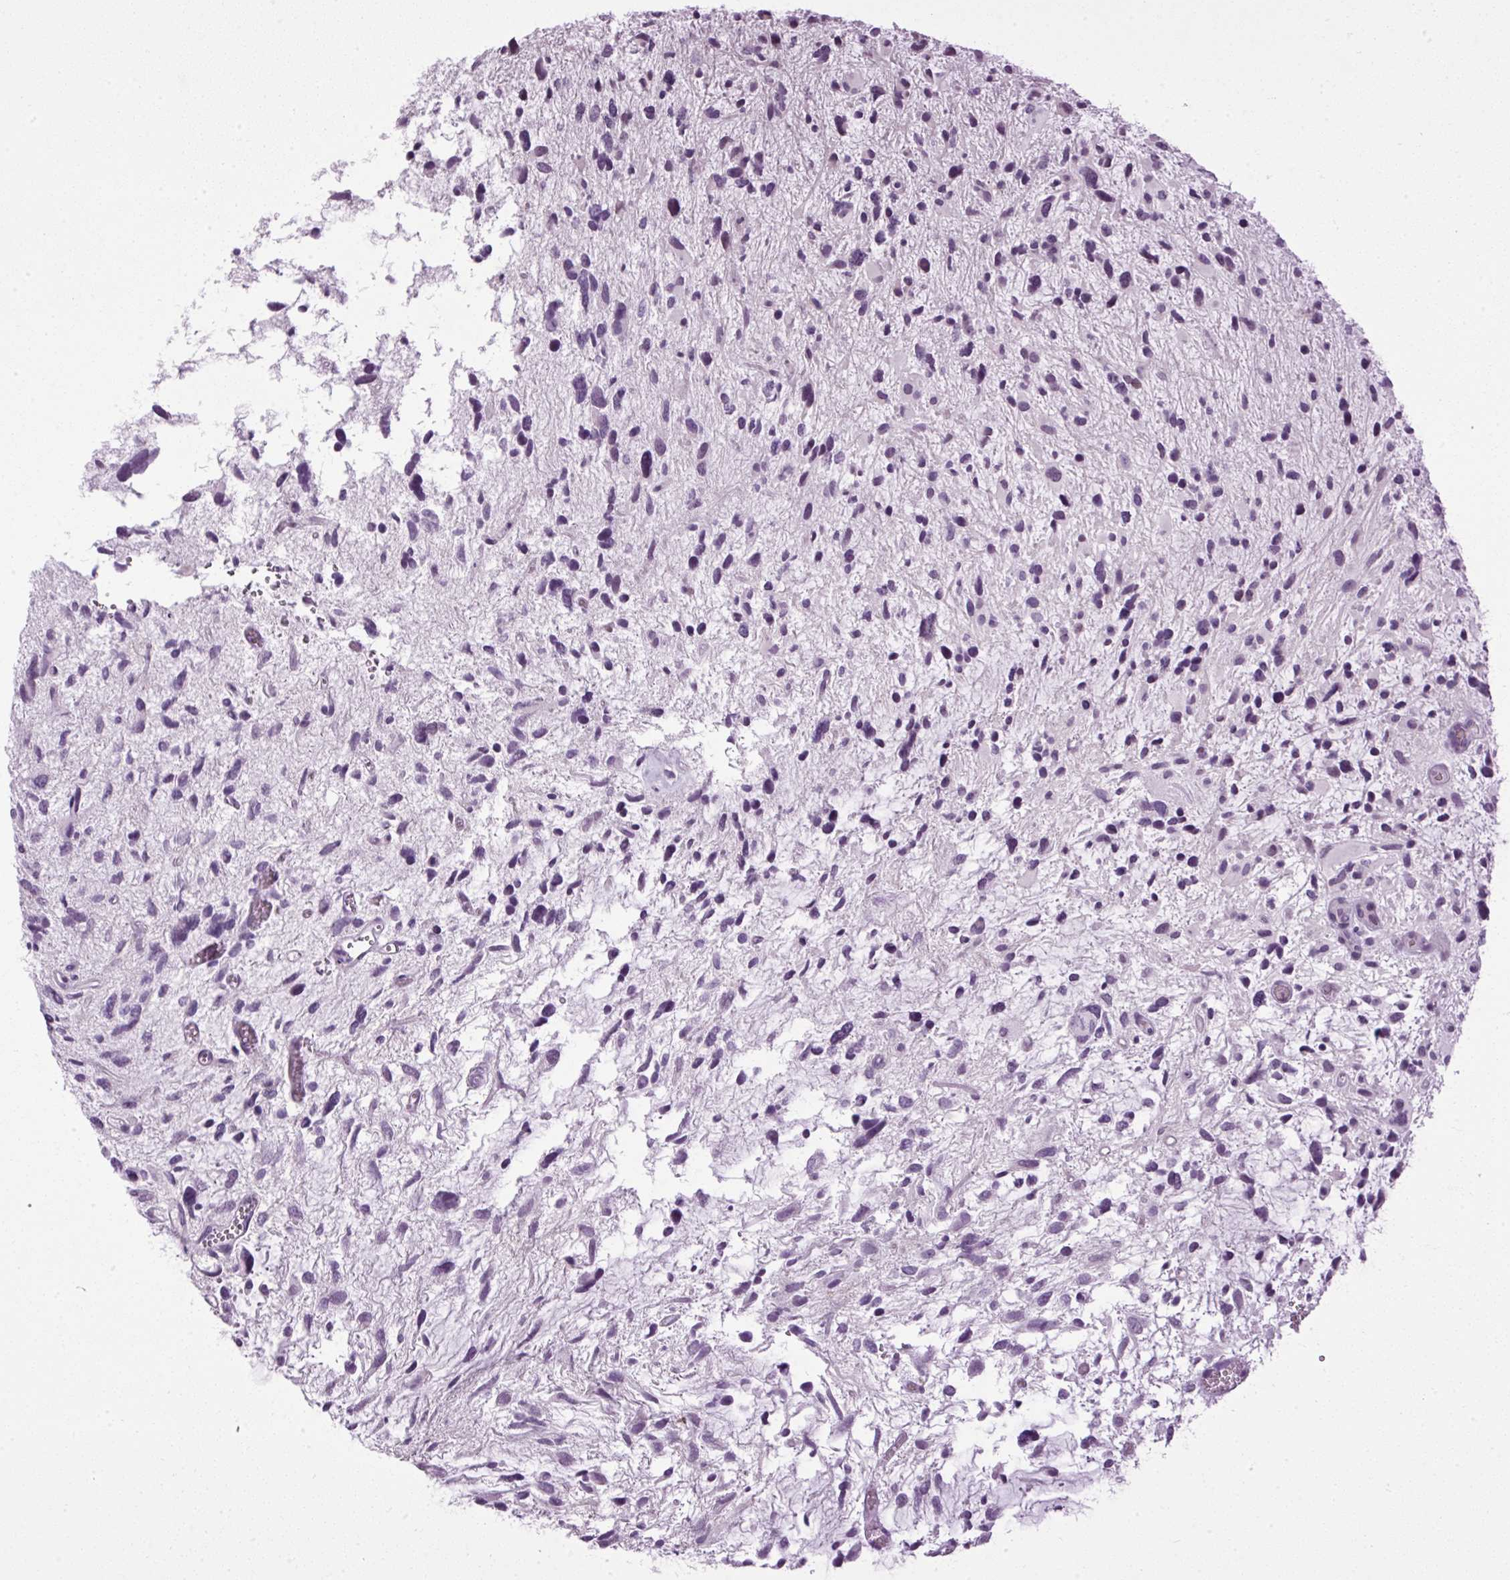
{"staining": {"intensity": "negative", "quantity": "none", "location": "none"}, "tissue": "glioma", "cell_type": "Tumor cells", "image_type": "cancer", "snomed": [{"axis": "morphology", "description": "Glioma, malignant, High grade"}, {"axis": "topography", "description": "Brain"}], "caption": "Immunohistochemical staining of glioma exhibits no significant positivity in tumor cells. (Immunohistochemistry (ihc), brightfield microscopy, high magnification).", "gene": "A1CF", "patient": {"sex": "female", "age": 11}}